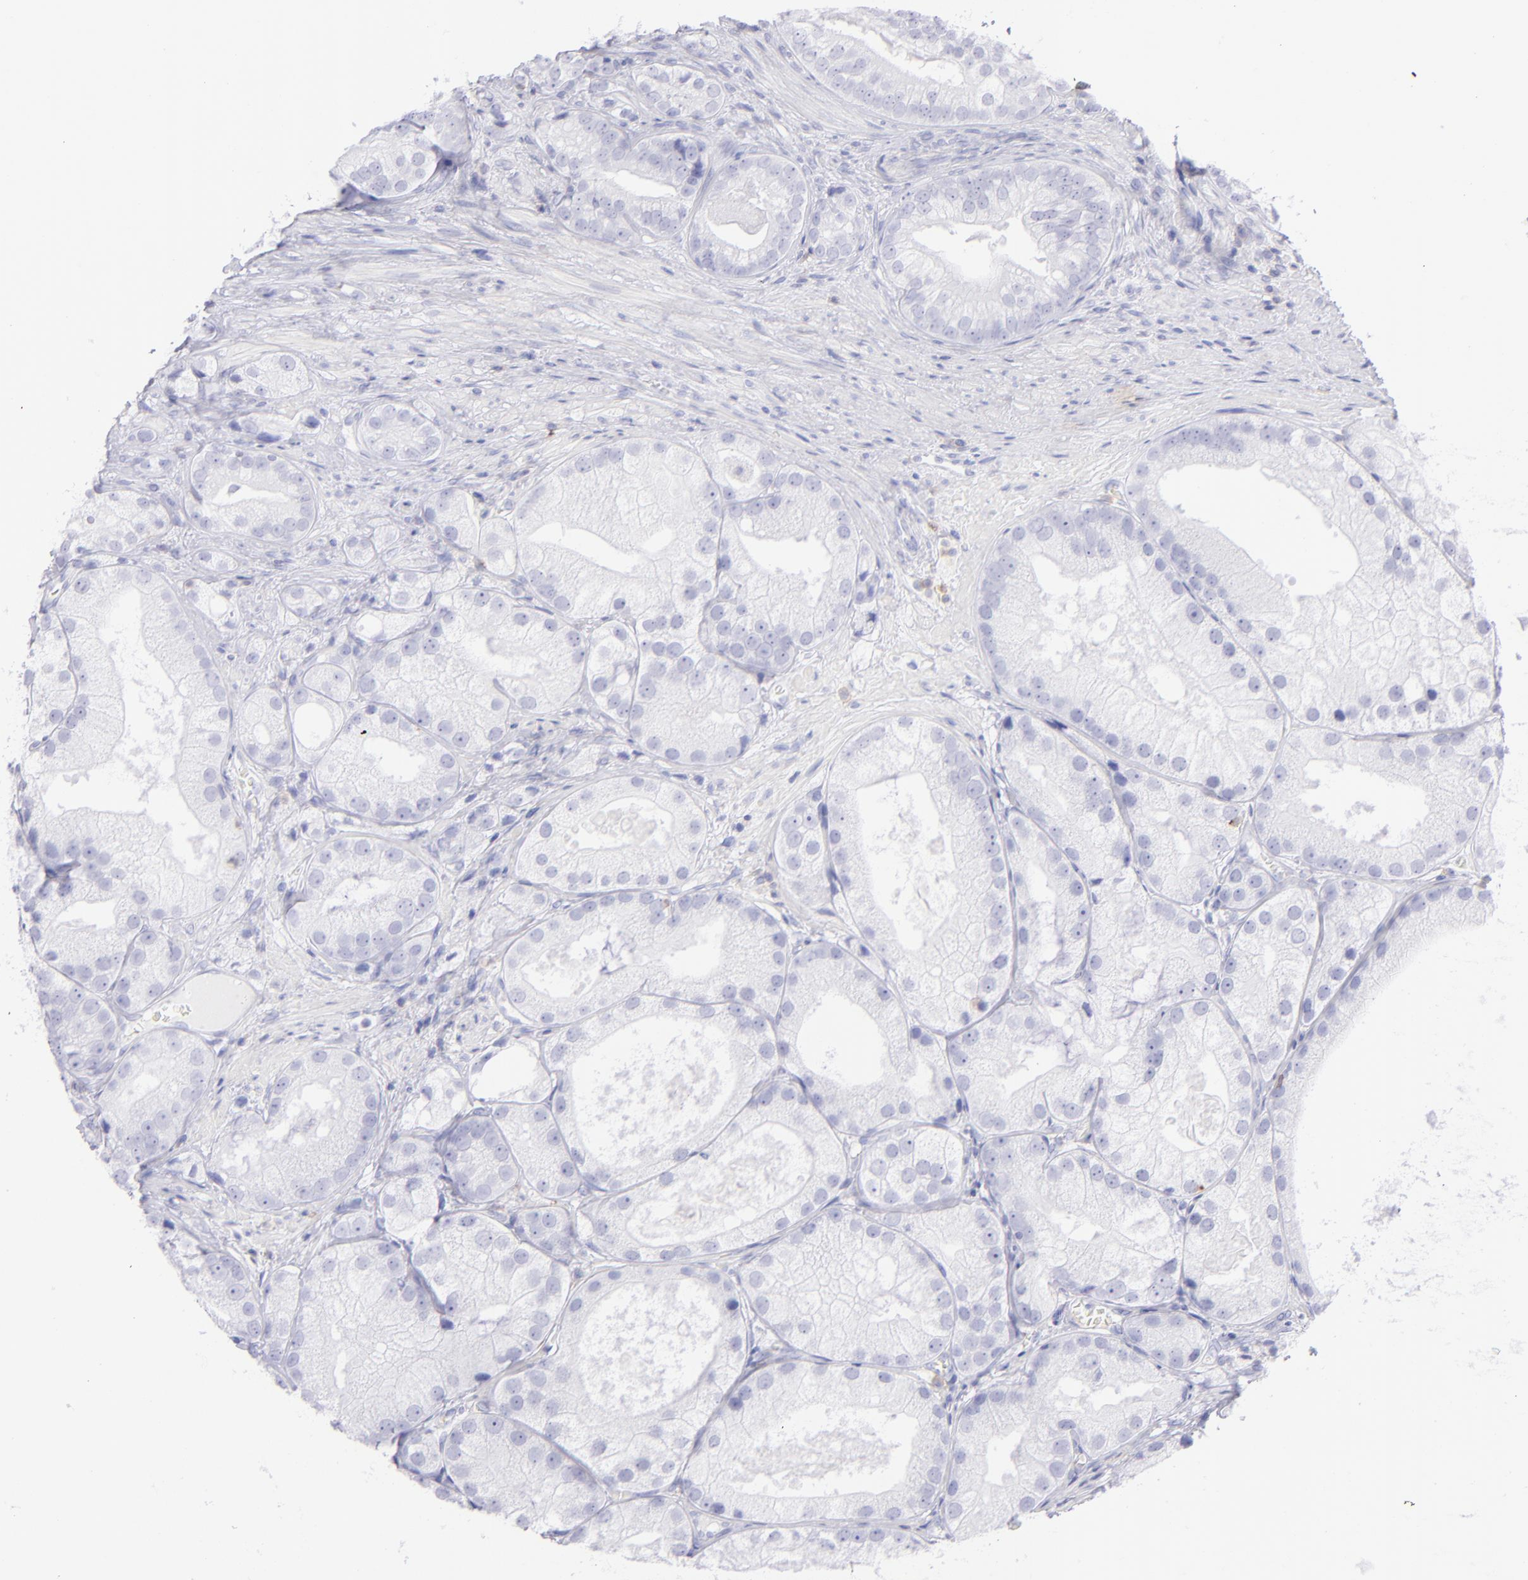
{"staining": {"intensity": "negative", "quantity": "none", "location": "none"}, "tissue": "prostate cancer", "cell_type": "Tumor cells", "image_type": "cancer", "snomed": [{"axis": "morphology", "description": "Adenocarcinoma, Low grade"}, {"axis": "topography", "description": "Prostate"}], "caption": "Prostate low-grade adenocarcinoma stained for a protein using IHC demonstrates no expression tumor cells.", "gene": "CD69", "patient": {"sex": "male", "age": 69}}